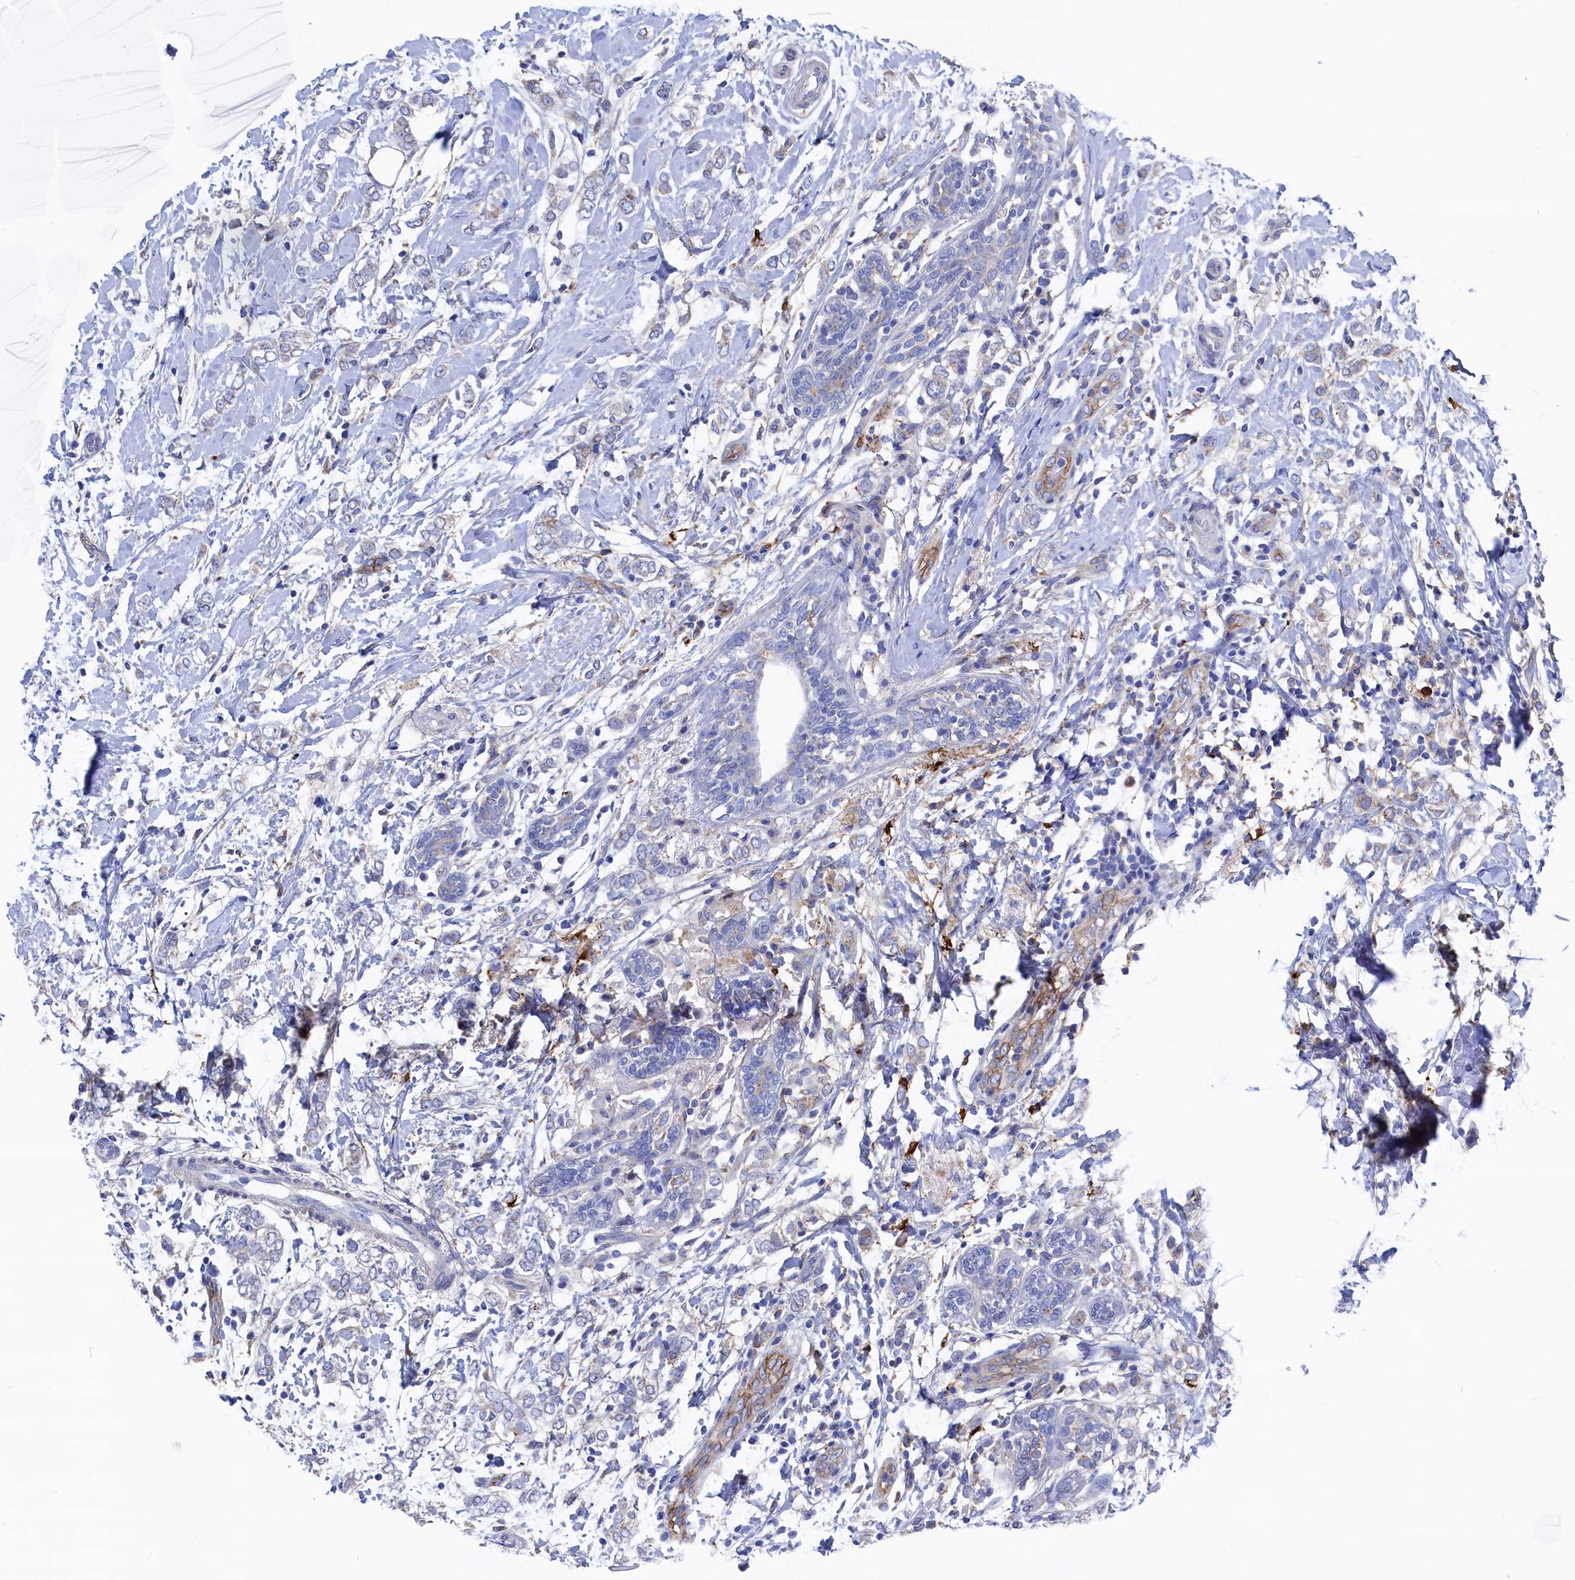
{"staining": {"intensity": "negative", "quantity": "none", "location": "none"}, "tissue": "breast cancer", "cell_type": "Tumor cells", "image_type": "cancer", "snomed": [{"axis": "morphology", "description": "Normal tissue, NOS"}, {"axis": "morphology", "description": "Lobular carcinoma"}, {"axis": "topography", "description": "Breast"}], "caption": "Protein analysis of breast lobular carcinoma exhibits no significant staining in tumor cells.", "gene": "C12orf73", "patient": {"sex": "female", "age": 47}}